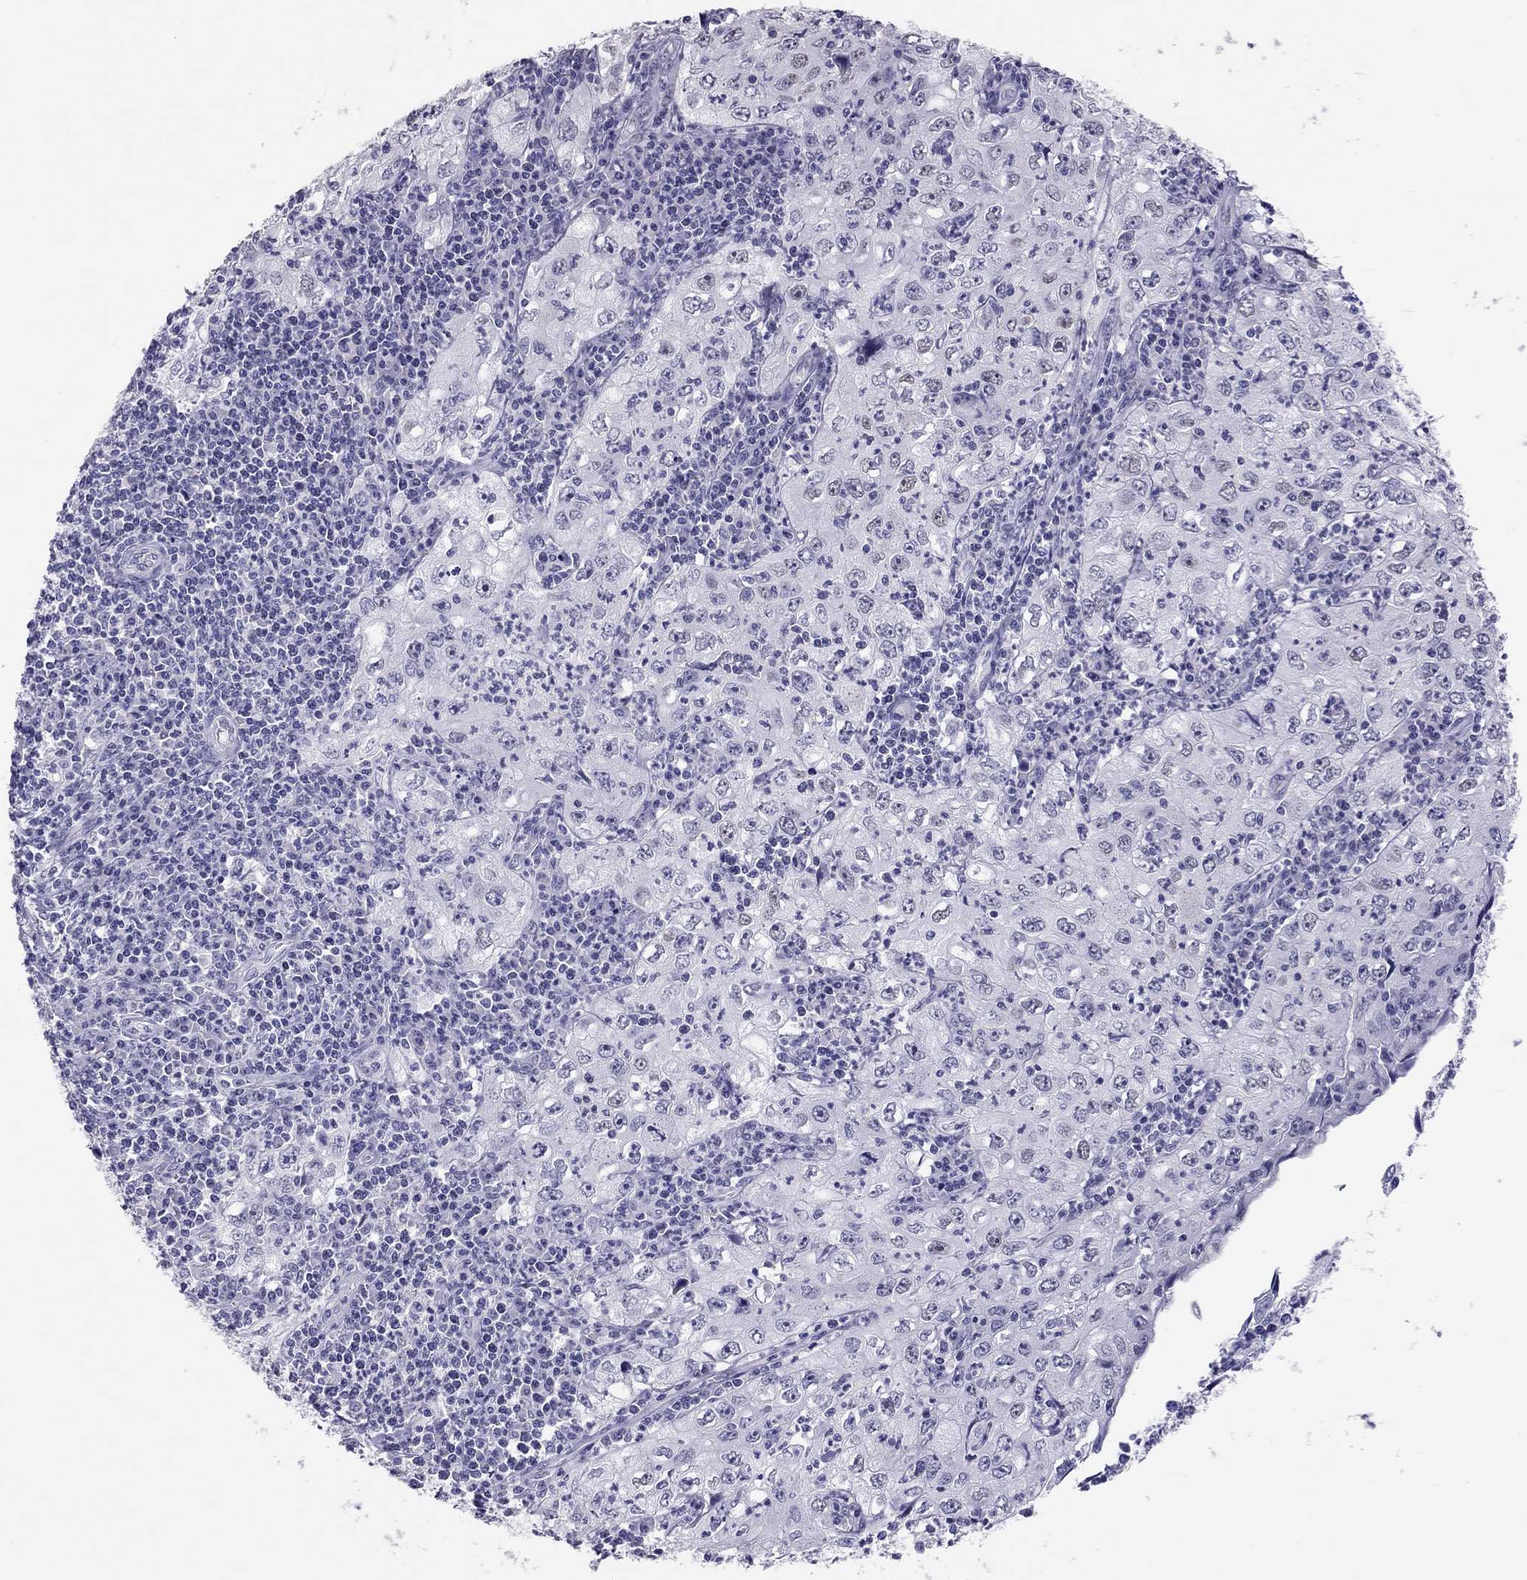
{"staining": {"intensity": "negative", "quantity": "none", "location": "none"}, "tissue": "cervical cancer", "cell_type": "Tumor cells", "image_type": "cancer", "snomed": [{"axis": "morphology", "description": "Squamous cell carcinoma, NOS"}, {"axis": "topography", "description": "Cervix"}], "caption": "This image is of squamous cell carcinoma (cervical) stained with IHC to label a protein in brown with the nuclei are counter-stained blue. There is no expression in tumor cells.", "gene": "PHOX2A", "patient": {"sex": "female", "age": 24}}